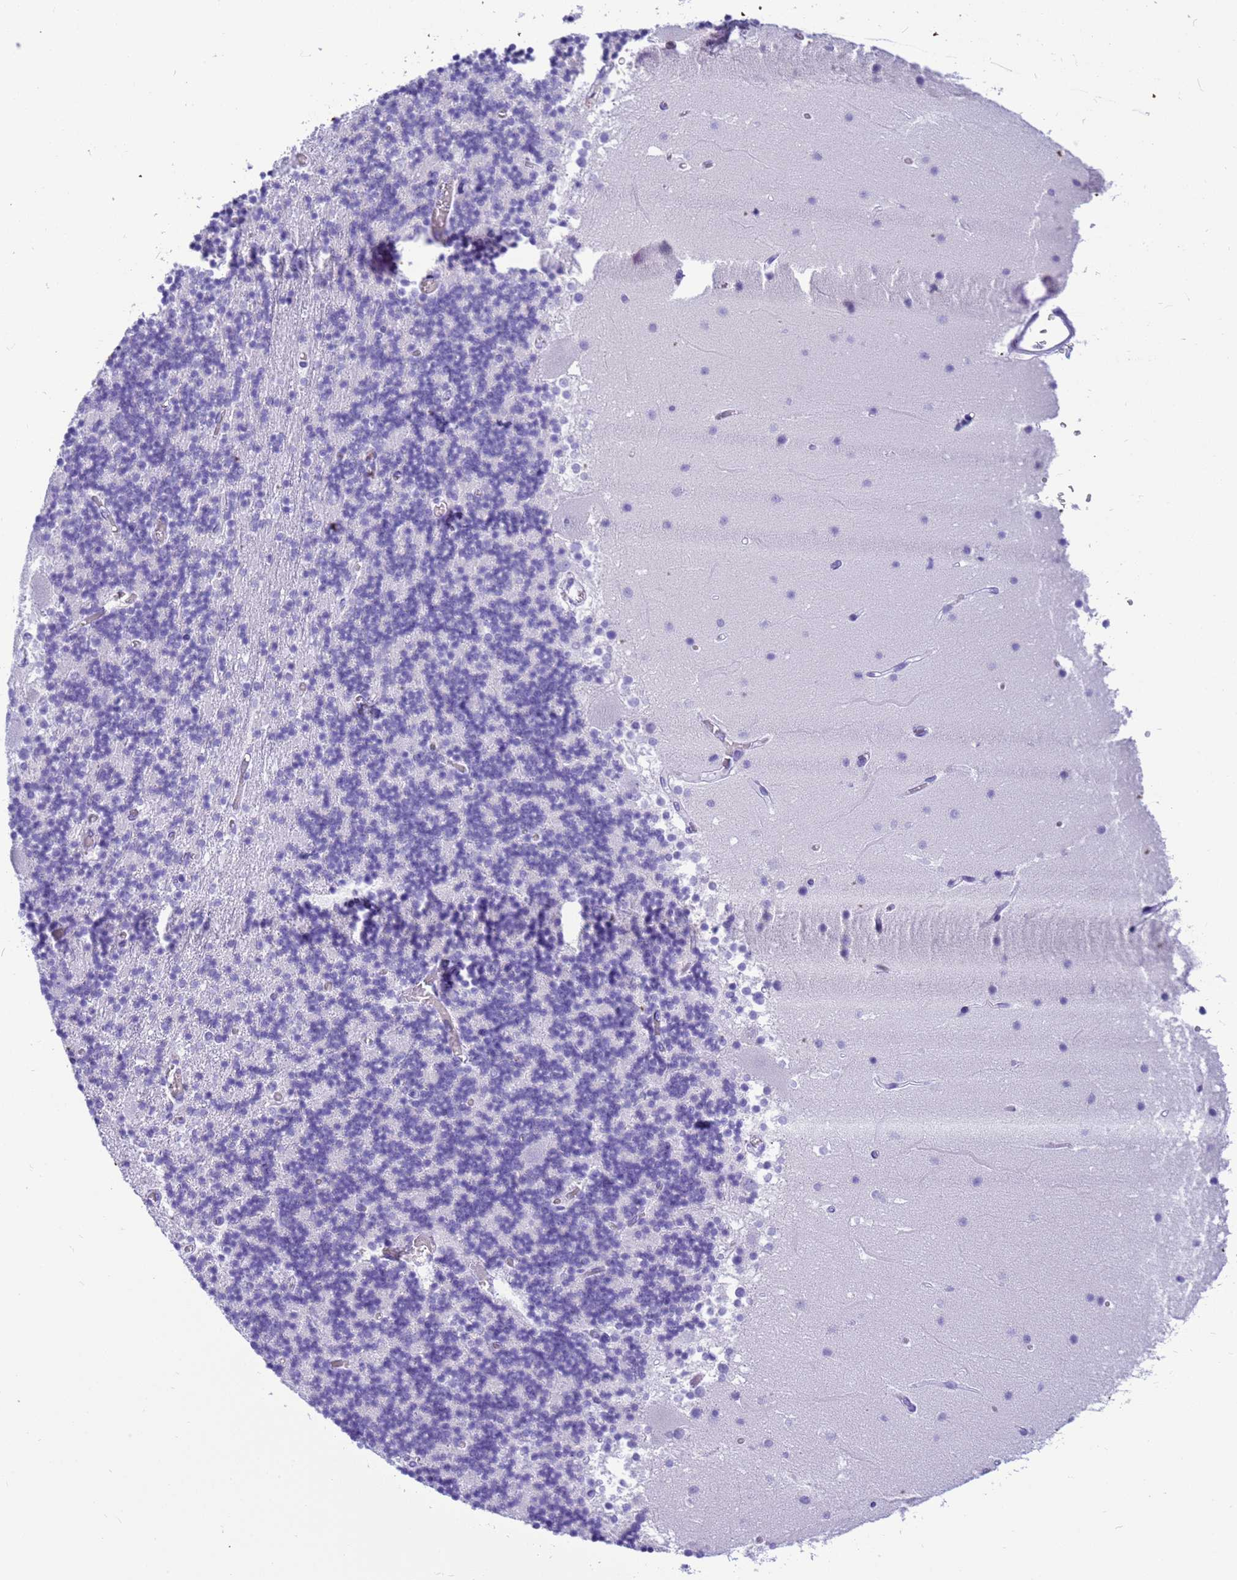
{"staining": {"intensity": "negative", "quantity": "none", "location": "none"}, "tissue": "cerebellum", "cell_type": "Cells in granular layer", "image_type": "normal", "snomed": [{"axis": "morphology", "description": "Normal tissue, NOS"}, {"axis": "topography", "description": "Cerebellum"}], "caption": "DAB (3,3'-diaminobenzidine) immunohistochemical staining of benign human cerebellum exhibits no significant positivity in cells in granular layer. (Stains: DAB IHC with hematoxylin counter stain, Microscopy: brightfield microscopy at high magnification).", "gene": "STATH", "patient": {"sex": "female", "age": 28}}